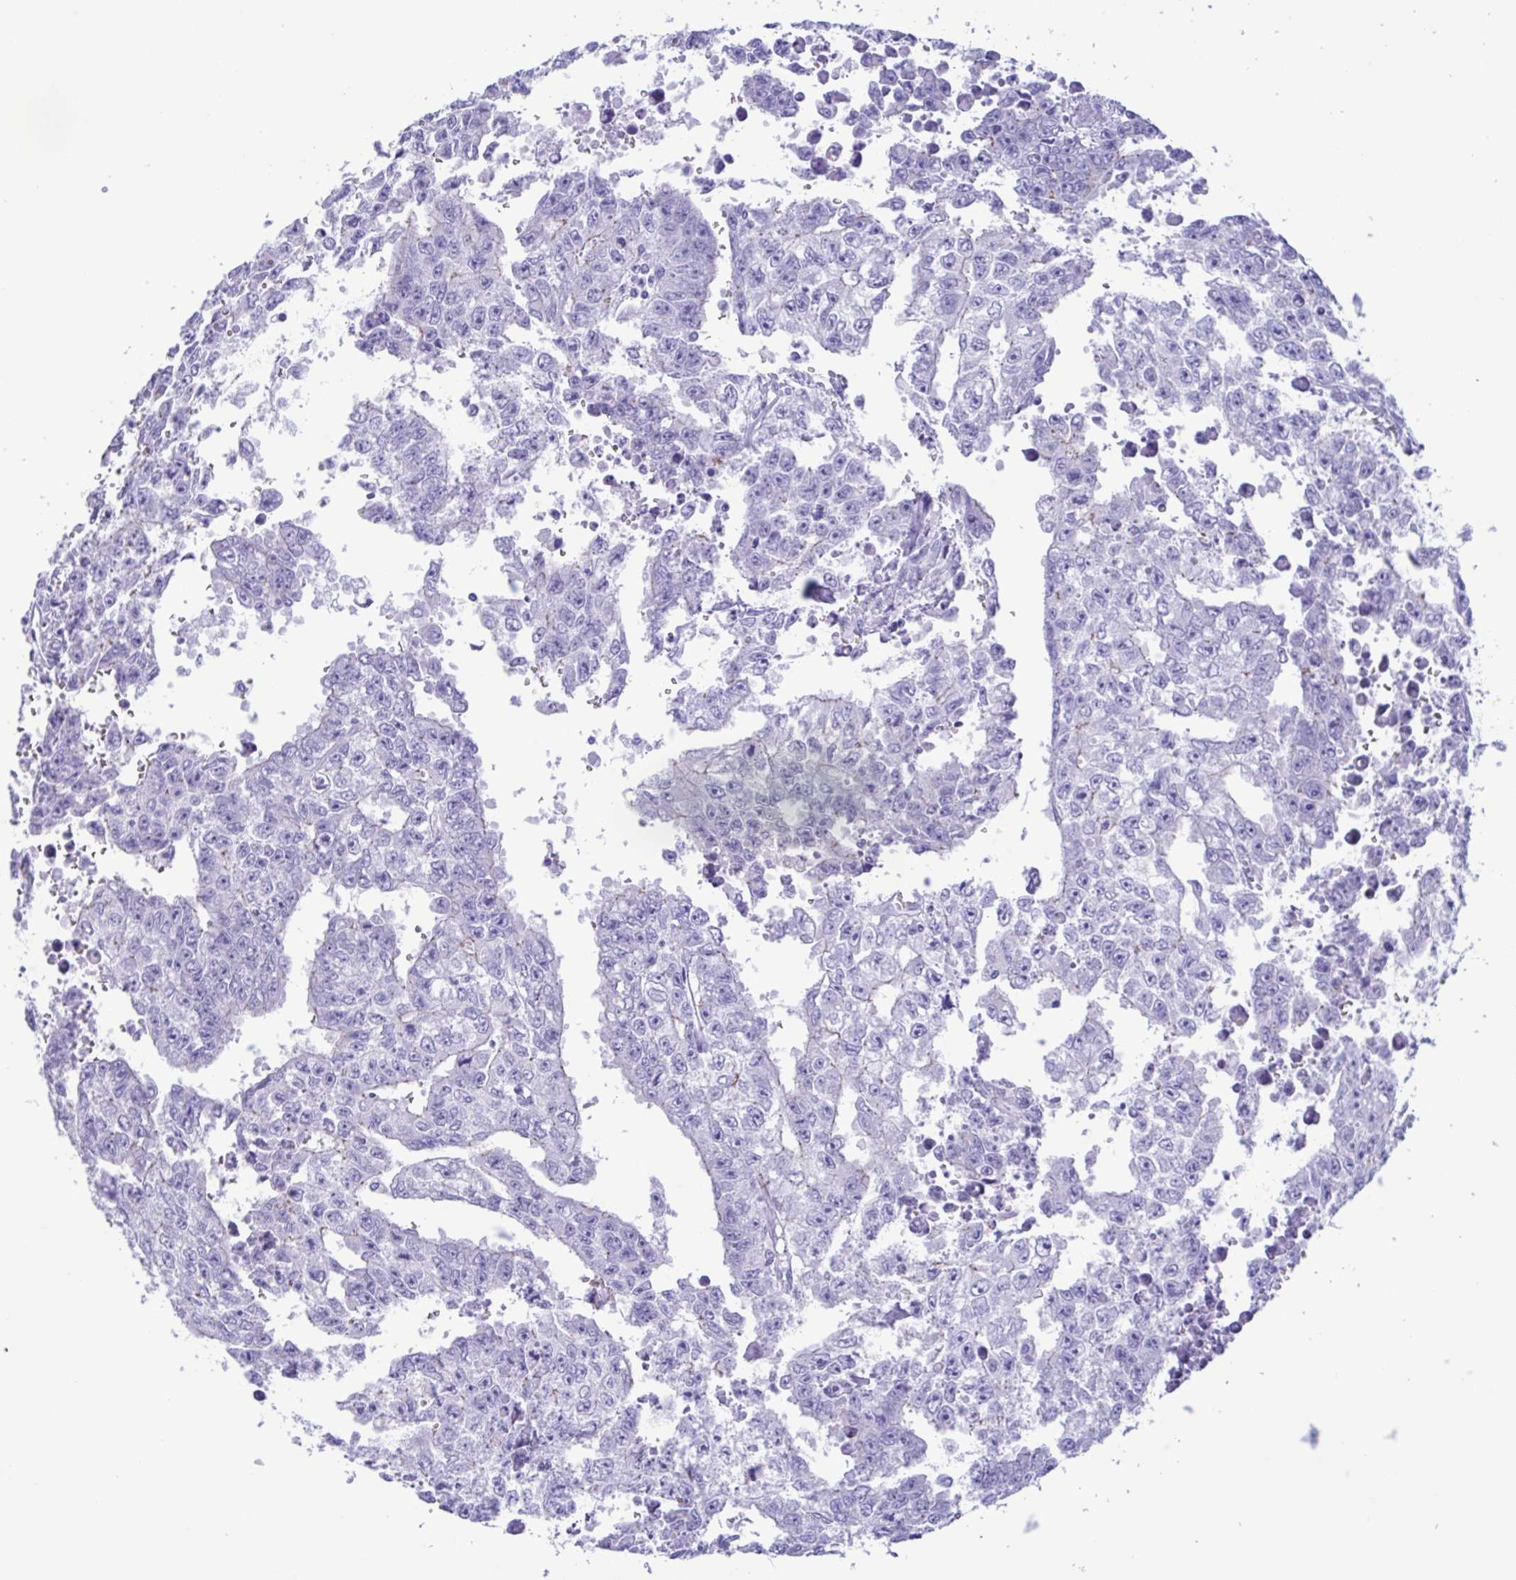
{"staining": {"intensity": "negative", "quantity": "none", "location": "none"}, "tissue": "testis cancer", "cell_type": "Tumor cells", "image_type": "cancer", "snomed": [{"axis": "morphology", "description": "Carcinoma, Embryonal, NOS"}, {"axis": "morphology", "description": "Teratoma, malignant, NOS"}, {"axis": "topography", "description": "Testis"}], "caption": "Immunohistochemical staining of human embryonal carcinoma (testis) demonstrates no significant staining in tumor cells.", "gene": "TSPY2", "patient": {"sex": "male", "age": 24}}